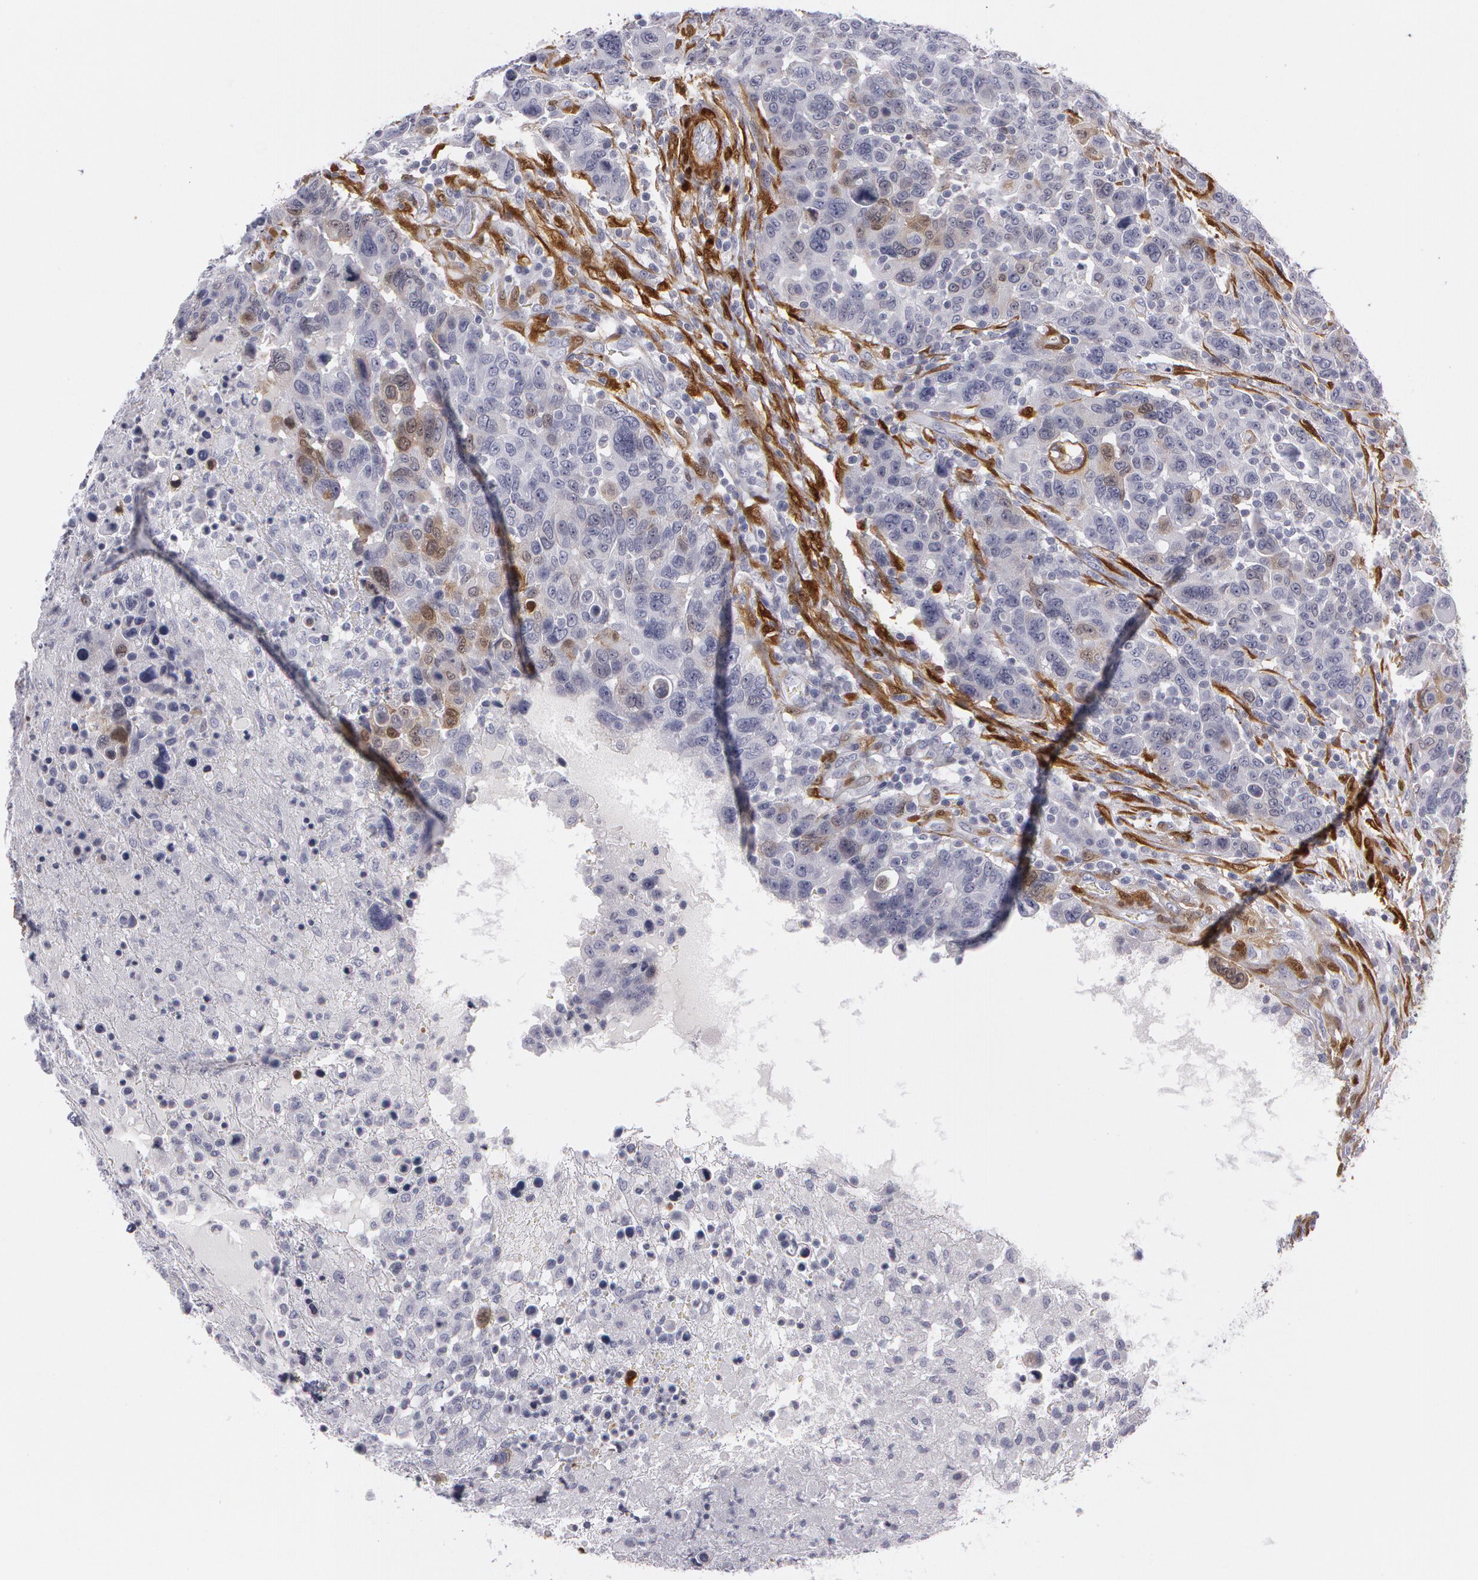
{"staining": {"intensity": "weak", "quantity": "25%-75%", "location": "cytoplasmic/membranous"}, "tissue": "breast cancer", "cell_type": "Tumor cells", "image_type": "cancer", "snomed": [{"axis": "morphology", "description": "Duct carcinoma"}, {"axis": "topography", "description": "Breast"}], "caption": "DAB immunohistochemical staining of human intraductal carcinoma (breast) exhibits weak cytoplasmic/membranous protein expression in about 25%-75% of tumor cells. (brown staining indicates protein expression, while blue staining denotes nuclei).", "gene": "TAGLN", "patient": {"sex": "female", "age": 37}}